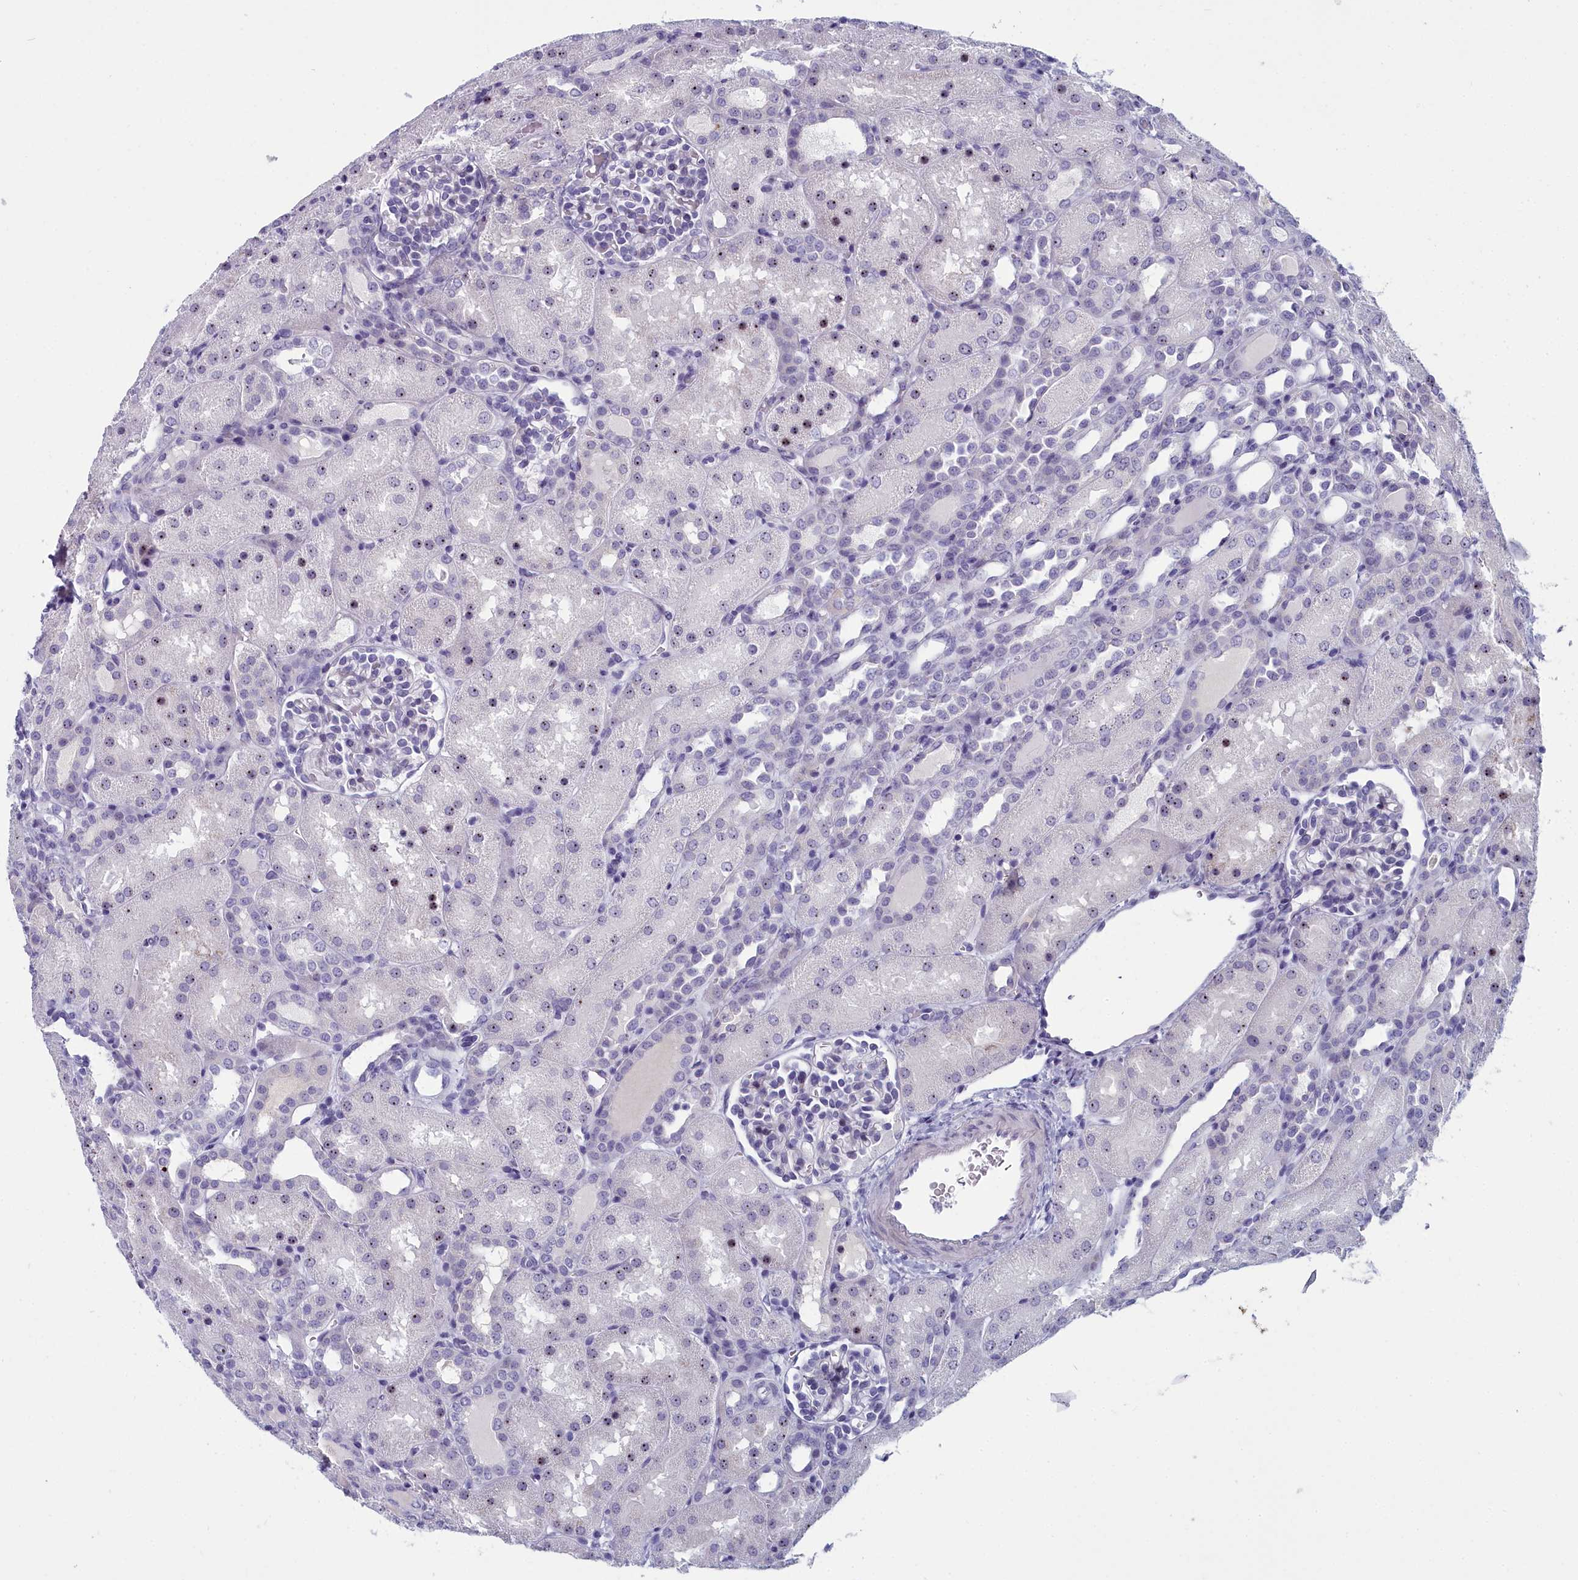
{"staining": {"intensity": "negative", "quantity": "none", "location": "none"}, "tissue": "kidney", "cell_type": "Cells in glomeruli", "image_type": "normal", "snomed": [{"axis": "morphology", "description": "Normal tissue, NOS"}, {"axis": "topography", "description": "Kidney"}], "caption": "An IHC image of normal kidney is shown. There is no staining in cells in glomeruli of kidney.", "gene": "INSYN2A", "patient": {"sex": "male", "age": 1}}